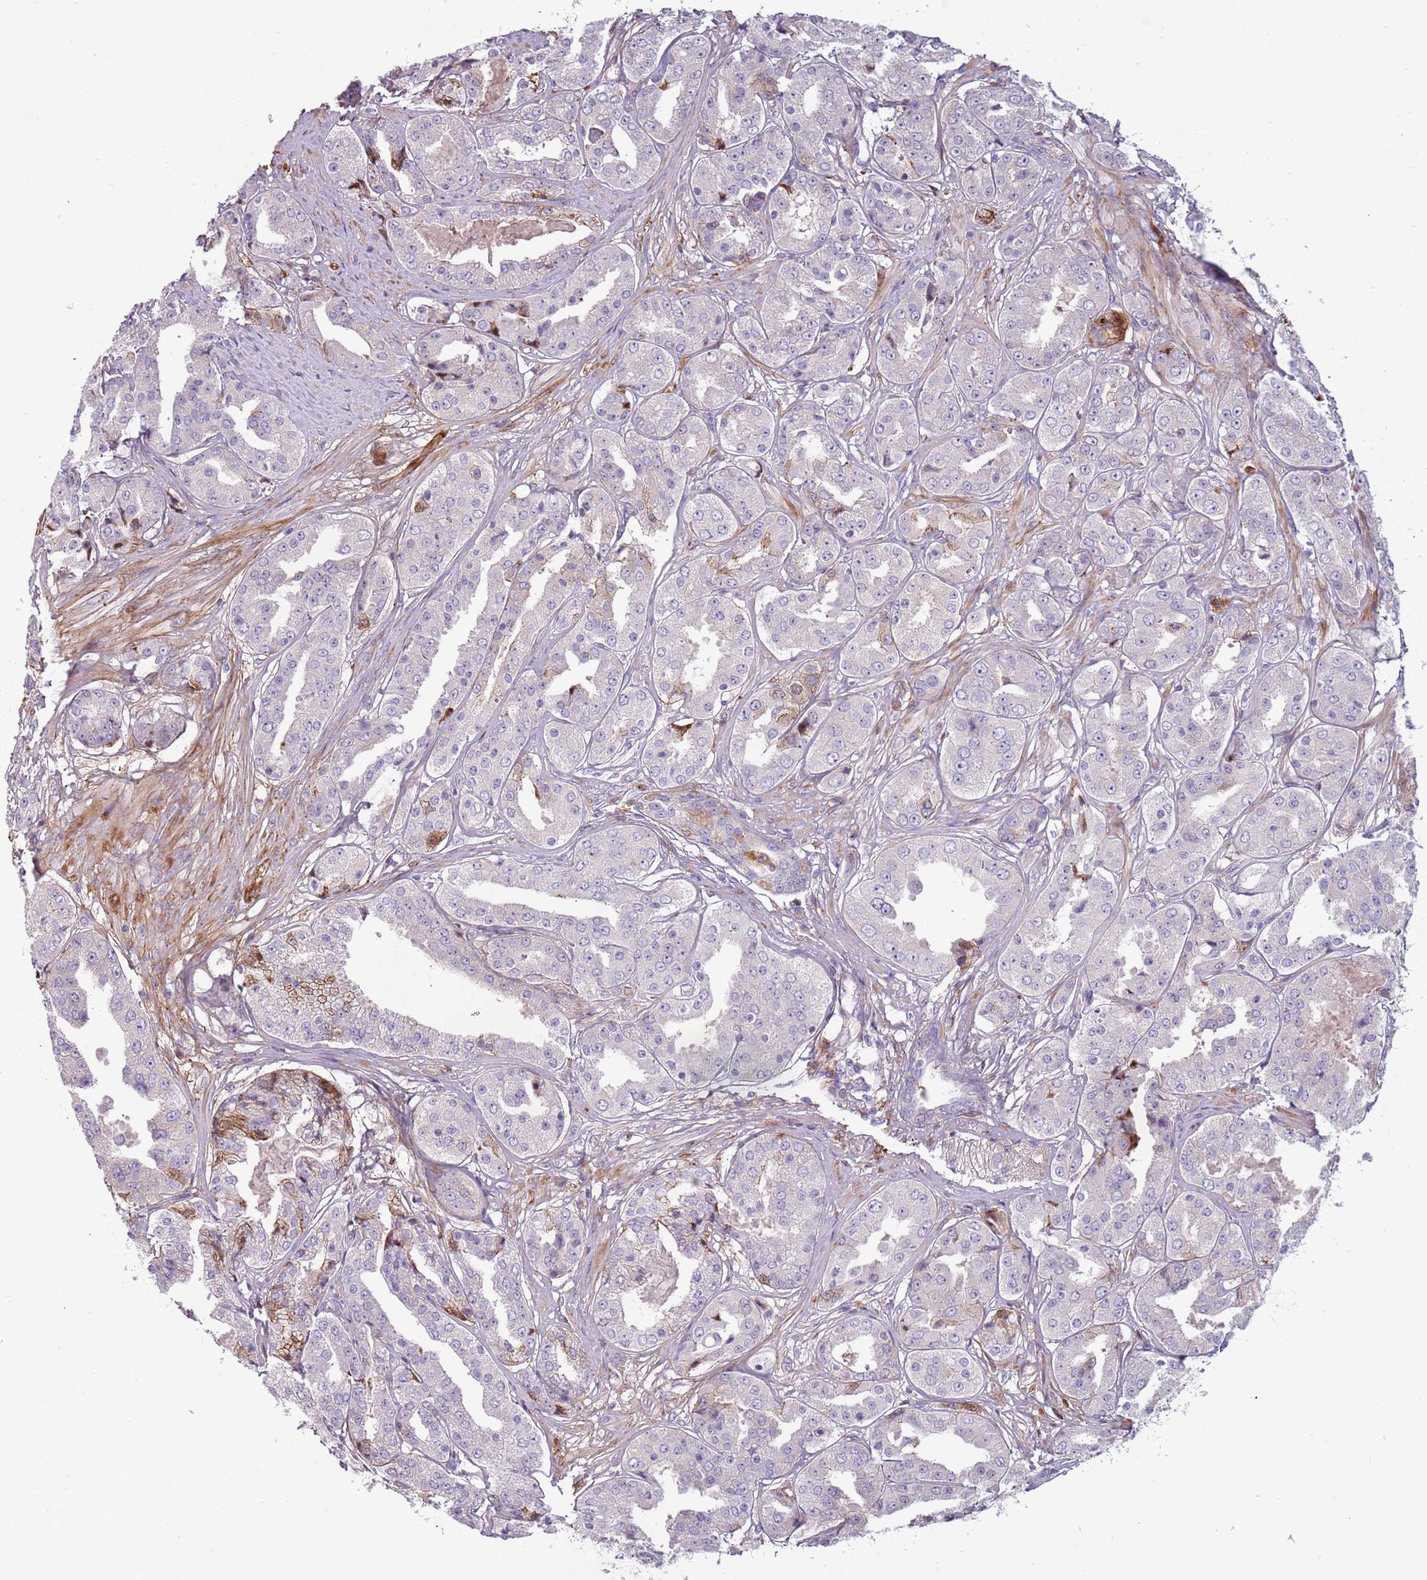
{"staining": {"intensity": "negative", "quantity": "none", "location": "none"}, "tissue": "prostate cancer", "cell_type": "Tumor cells", "image_type": "cancer", "snomed": [{"axis": "morphology", "description": "Adenocarcinoma, High grade"}, {"axis": "topography", "description": "Prostate"}], "caption": "A photomicrograph of human prostate cancer is negative for staining in tumor cells.", "gene": "NADK", "patient": {"sex": "male", "age": 63}}